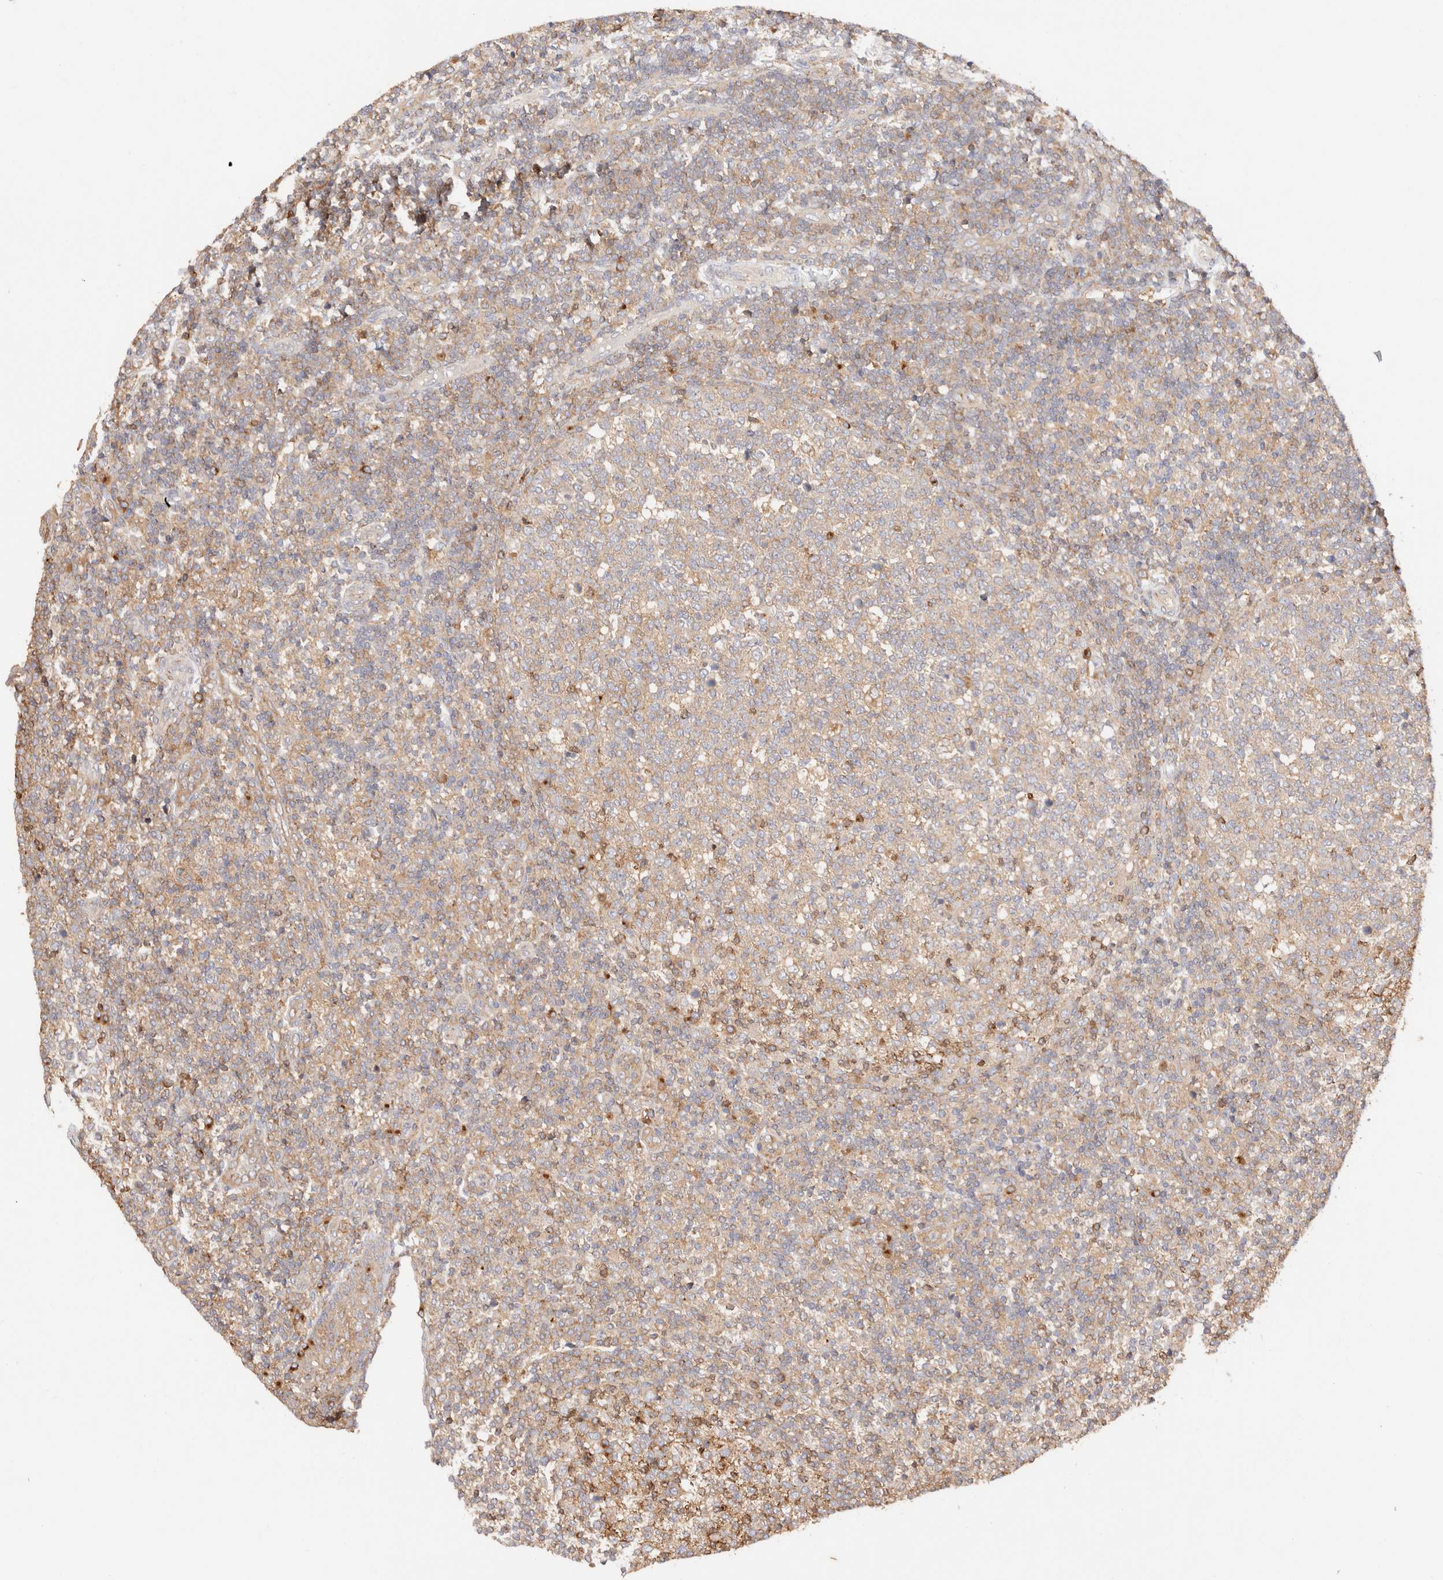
{"staining": {"intensity": "moderate", "quantity": "25%-75%", "location": "cytoplasmic/membranous"}, "tissue": "tonsil", "cell_type": "Germinal center cells", "image_type": "normal", "snomed": [{"axis": "morphology", "description": "Normal tissue, NOS"}, {"axis": "topography", "description": "Tonsil"}], "caption": "Approximately 25%-75% of germinal center cells in normal human tonsil reveal moderate cytoplasmic/membranous protein staining as visualized by brown immunohistochemical staining.", "gene": "RABEP1", "patient": {"sex": "female", "age": 19}}